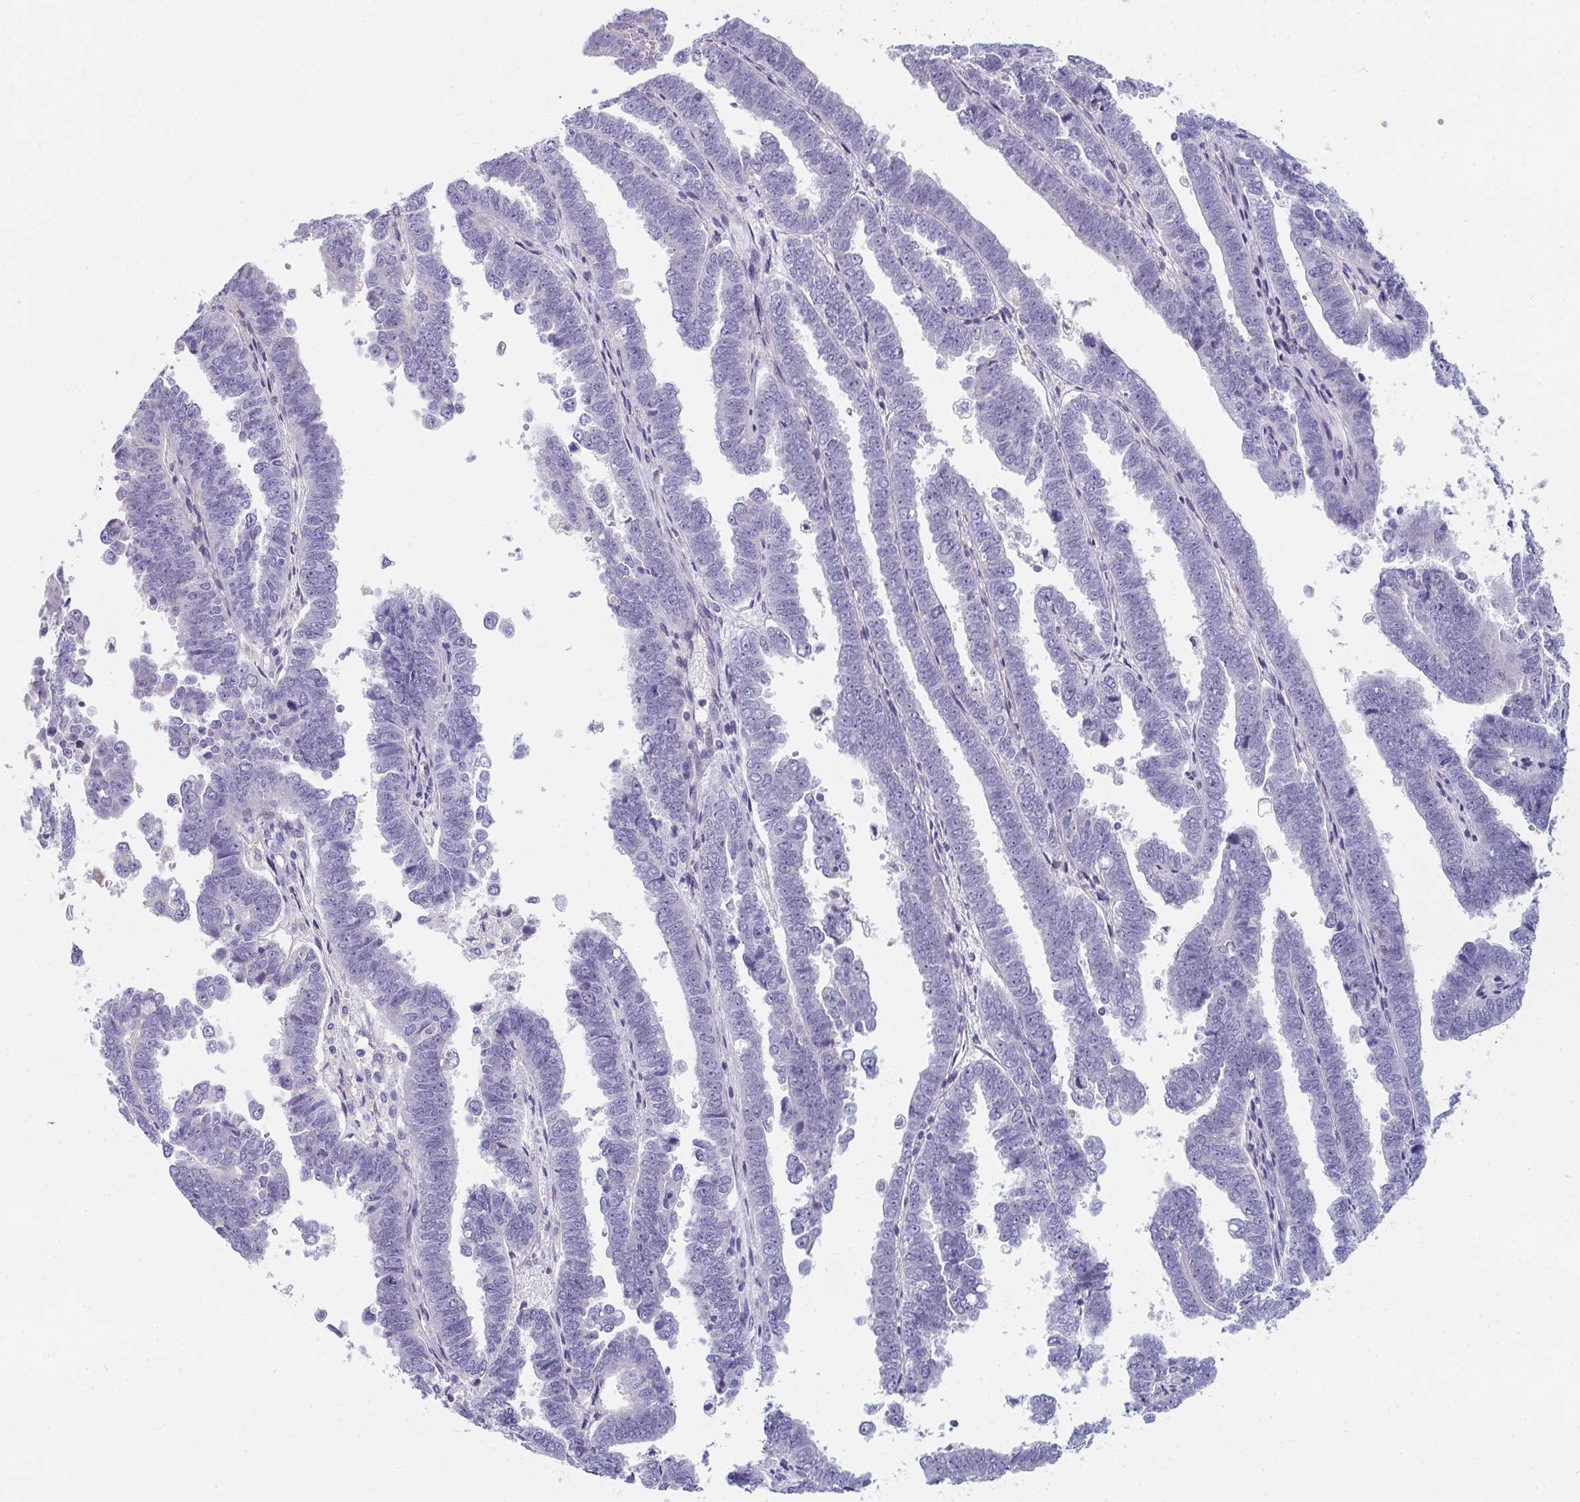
{"staining": {"intensity": "negative", "quantity": "none", "location": "none"}, "tissue": "endometrial cancer", "cell_type": "Tumor cells", "image_type": "cancer", "snomed": [{"axis": "morphology", "description": "Adenocarcinoma, NOS"}, {"axis": "topography", "description": "Endometrium"}], "caption": "This is a photomicrograph of immunohistochemistry staining of endometrial cancer (adenocarcinoma), which shows no positivity in tumor cells.", "gene": "EIF1AD", "patient": {"sex": "female", "age": 75}}